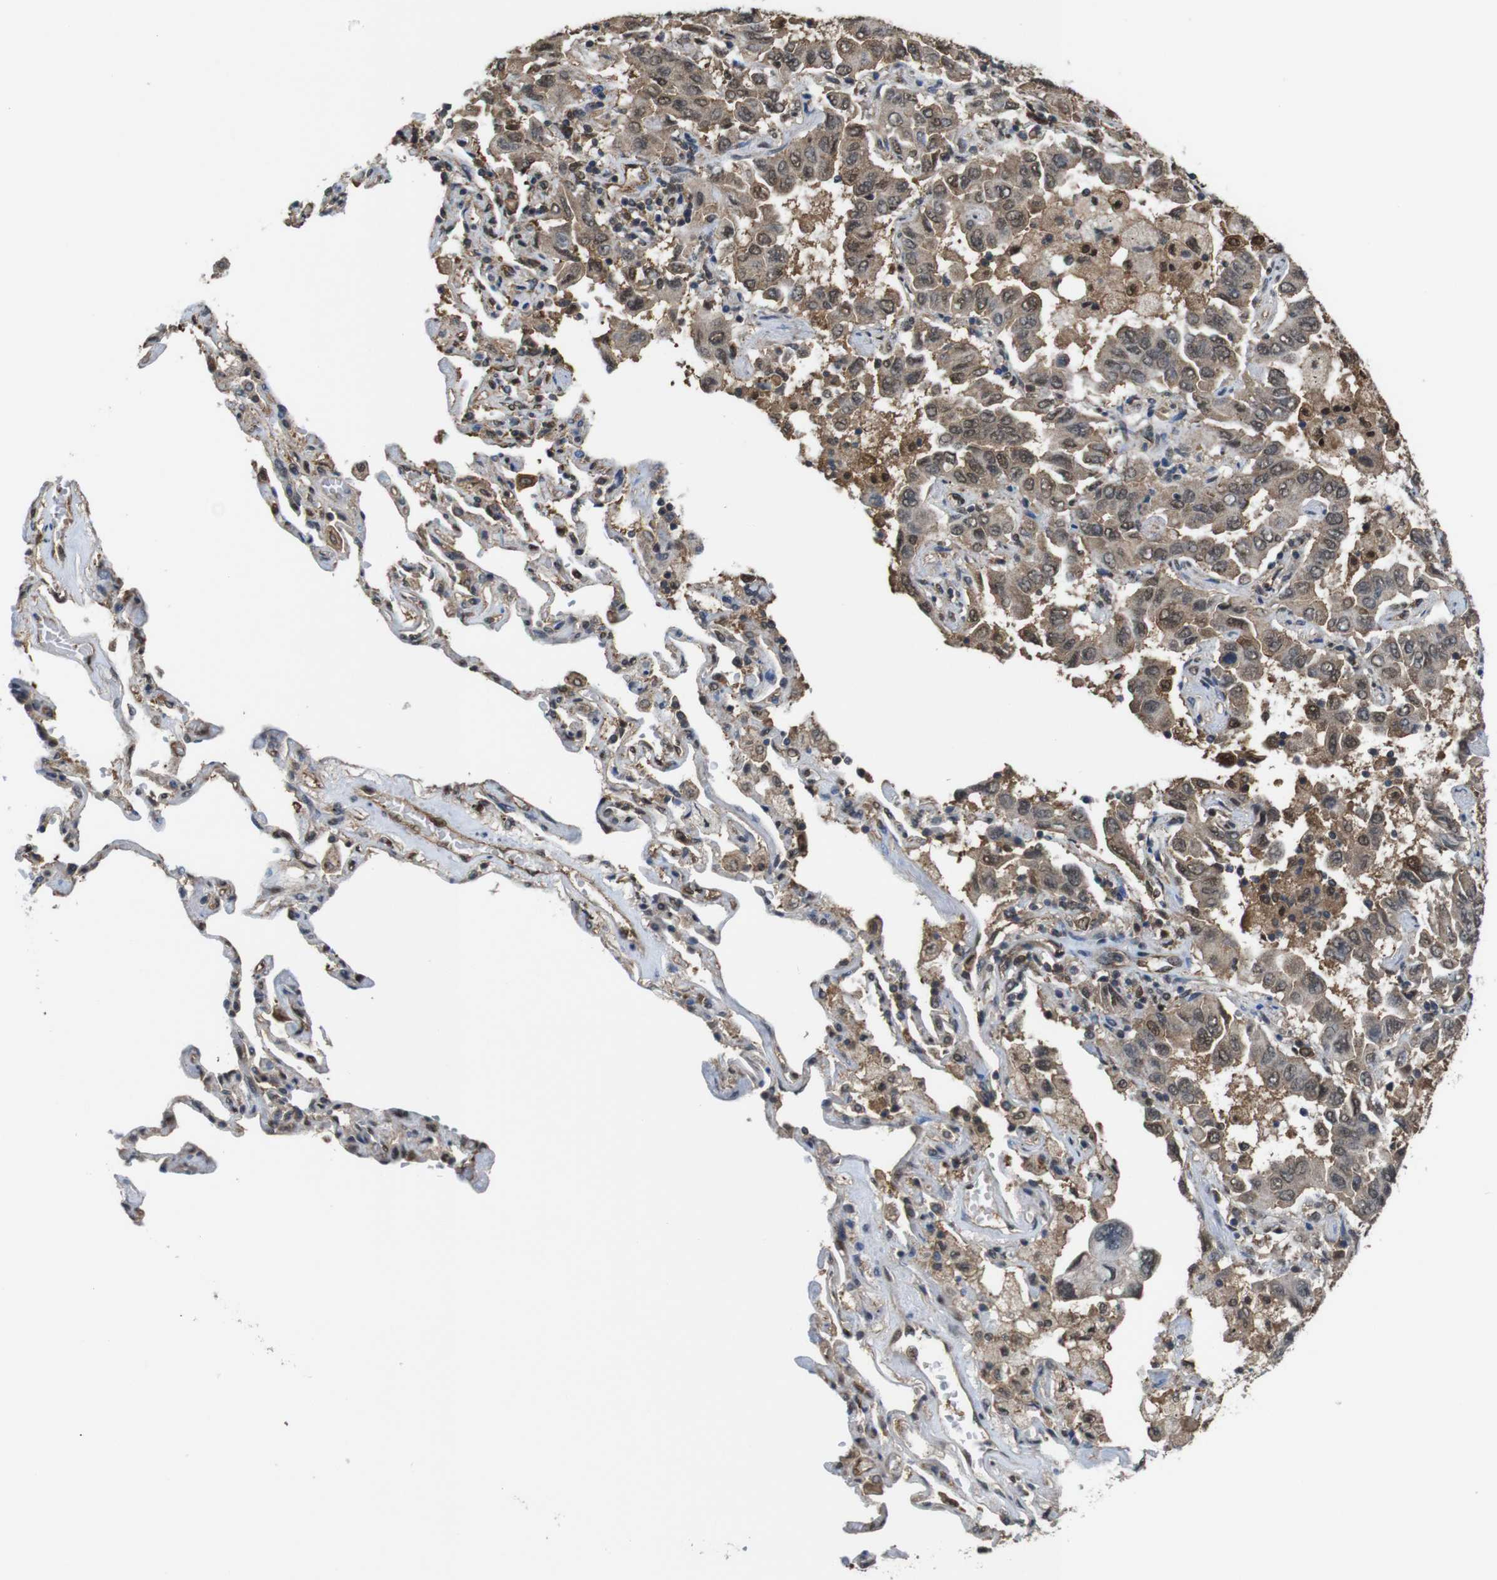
{"staining": {"intensity": "weak", "quantity": ">75%", "location": "cytoplasmic/membranous,nuclear"}, "tissue": "lung cancer", "cell_type": "Tumor cells", "image_type": "cancer", "snomed": [{"axis": "morphology", "description": "Adenocarcinoma, NOS"}, {"axis": "topography", "description": "Lung"}], "caption": "Lung cancer was stained to show a protein in brown. There is low levels of weak cytoplasmic/membranous and nuclear expression in approximately >75% of tumor cells.", "gene": "YWHAG", "patient": {"sex": "male", "age": 64}}